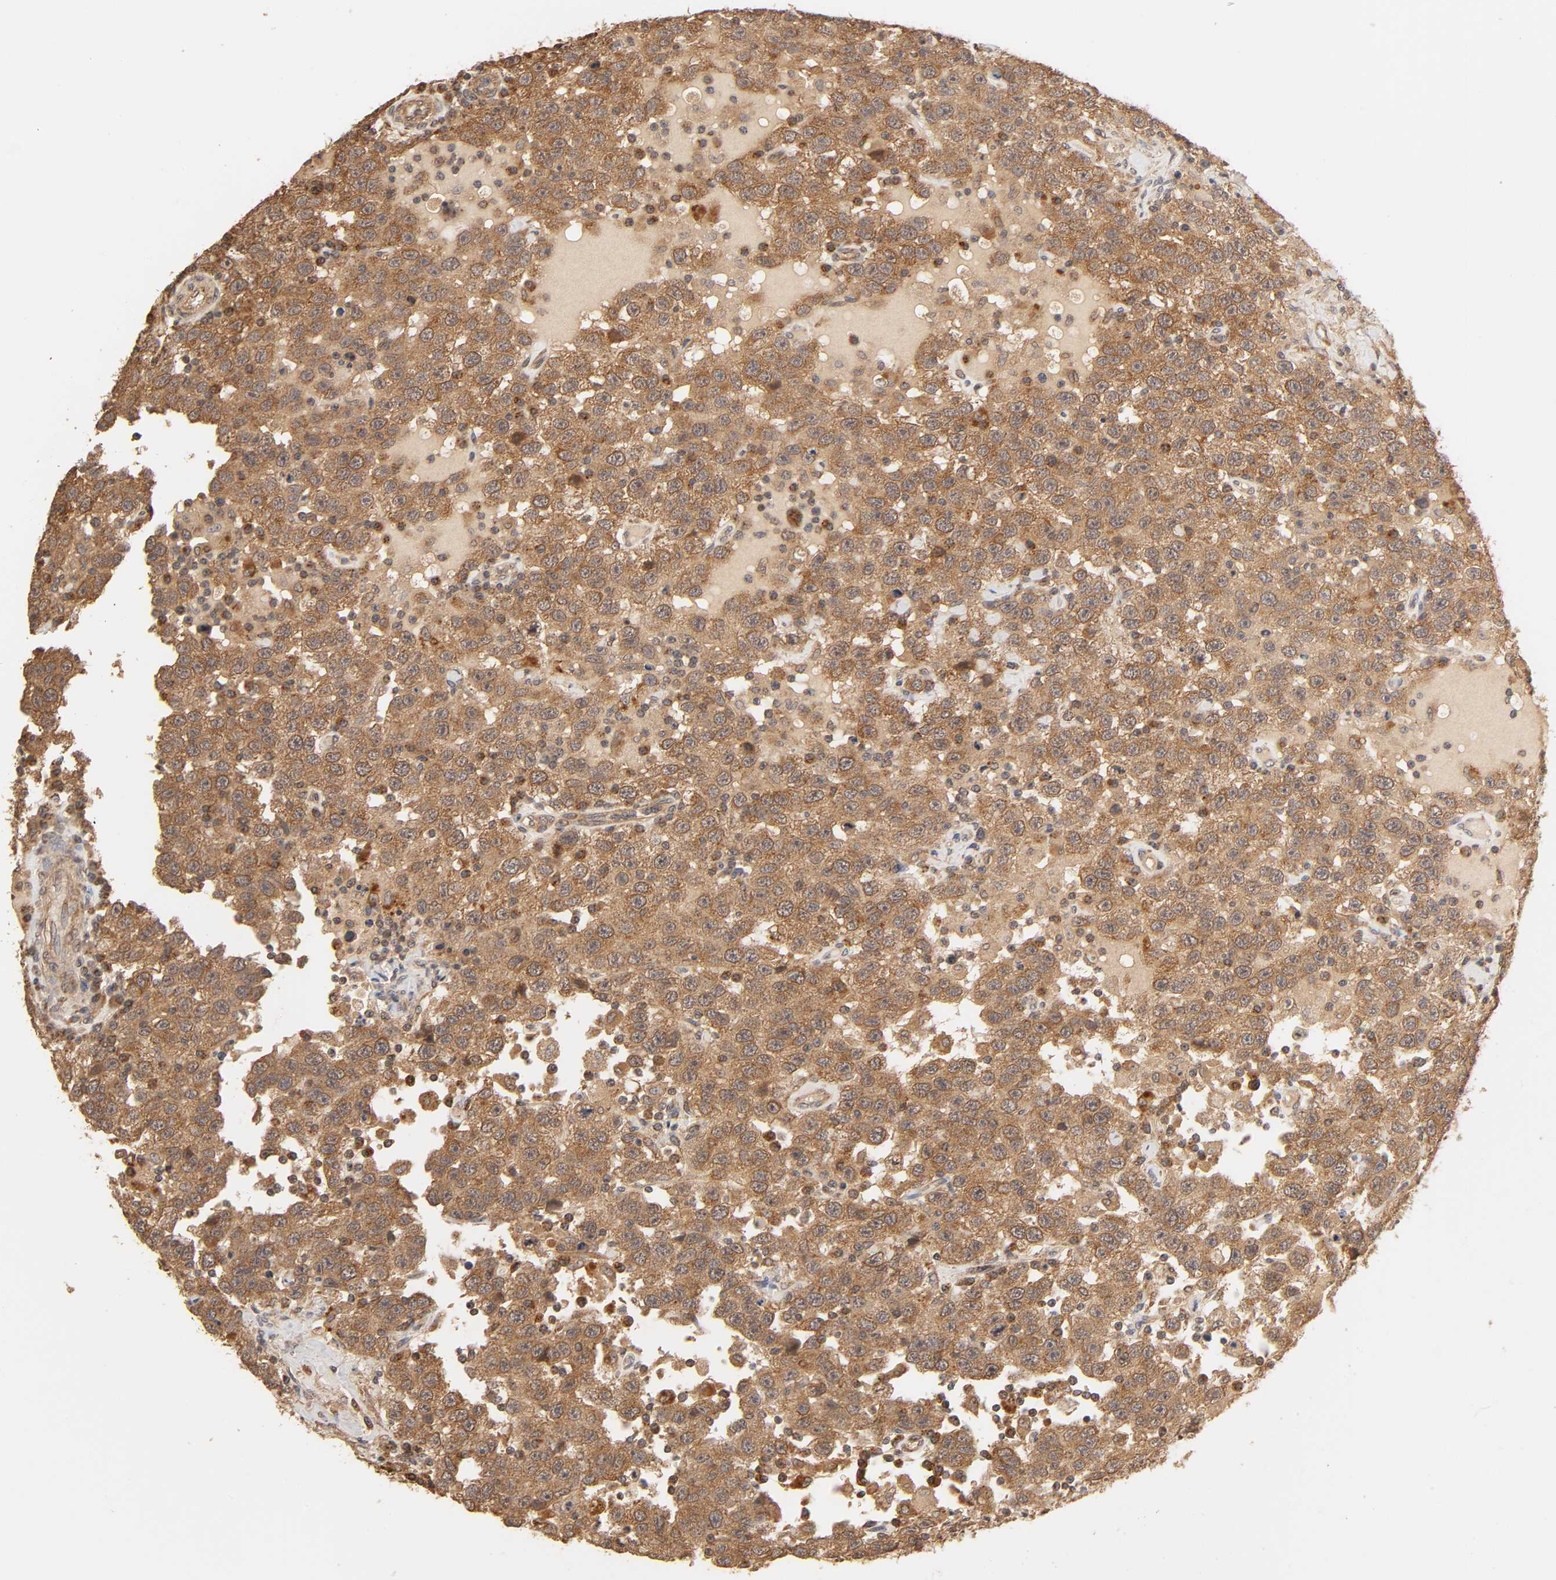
{"staining": {"intensity": "strong", "quantity": ">75%", "location": "cytoplasmic/membranous"}, "tissue": "testis cancer", "cell_type": "Tumor cells", "image_type": "cancer", "snomed": [{"axis": "morphology", "description": "Seminoma, NOS"}, {"axis": "topography", "description": "Testis"}], "caption": "Tumor cells demonstrate strong cytoplasmic/membranous positivity in about >75% of cells in seminoma (testis). Immunohistochemistry (ihc) stains the protein of interest in brown and the nuclei are stained blue.", "gene": "EPS8", "patient": {"sex": "male", "age": 41}}